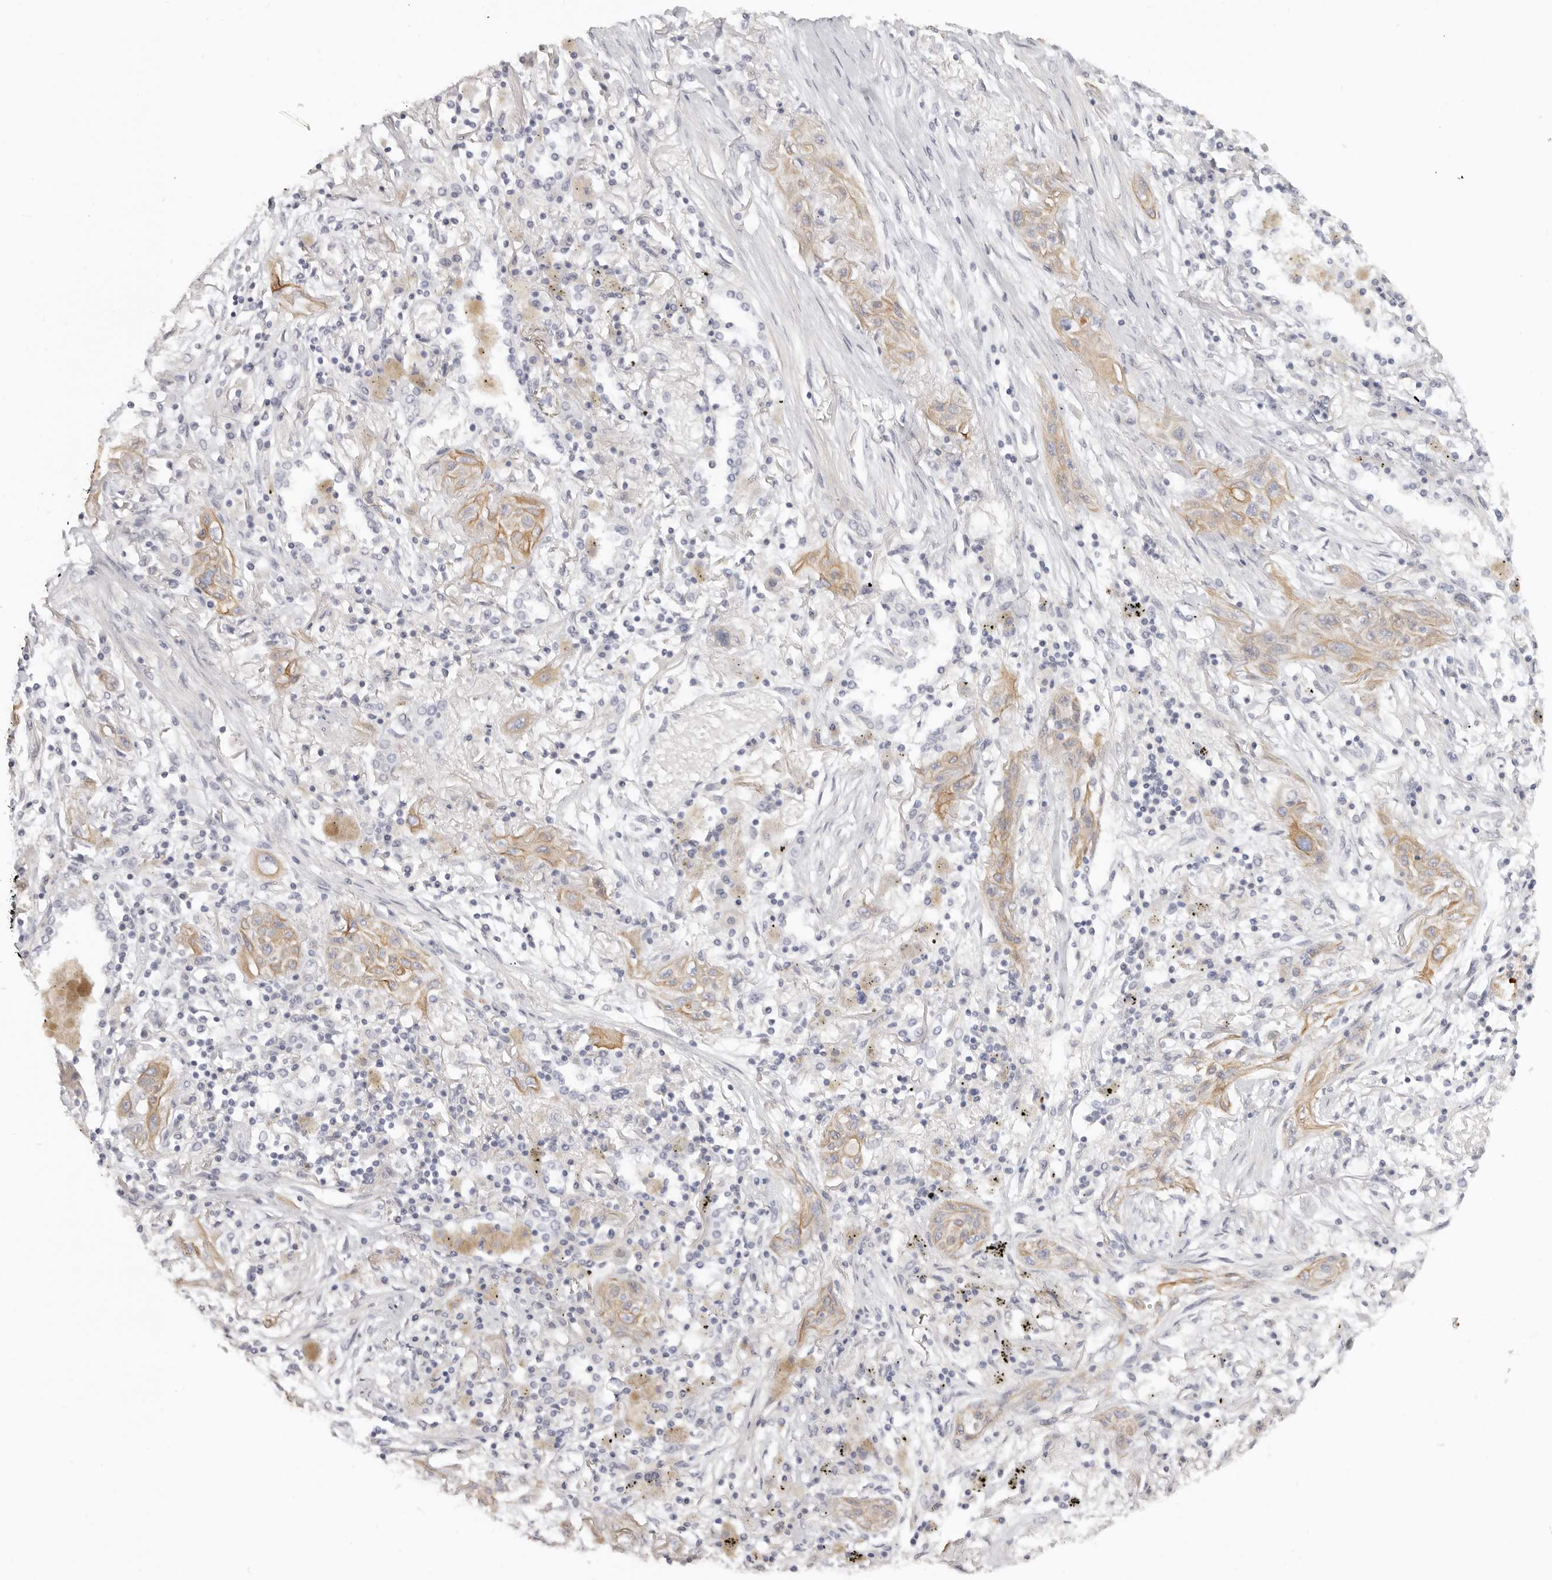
{"staining": {"intensity": "moderate", "quantity": ">75%", "location": "cytoplasmic/membranous"}, "tissue": "lung cancer", "cell_type": "Tumor cells", "image_type": "cancer", "snomed": [{"axis": "morphology", "description": "Squamous cell carcinoma, NOS"}, {"axis": "topography", "description": "Lung"}], "caption": "Lung cancer stained with DAB IHC exhibits medium levels of moderate cytoplasmic/membranous staining in approximately >75% of tumor cells. The staining was performed using DAB to visualize the protein expression in brown, while the nuclei were stained in blue with hematoxylin (Magnification: 20x).", "gene": "RXFP1", "patient": {"sex": "female", "age": 47}}